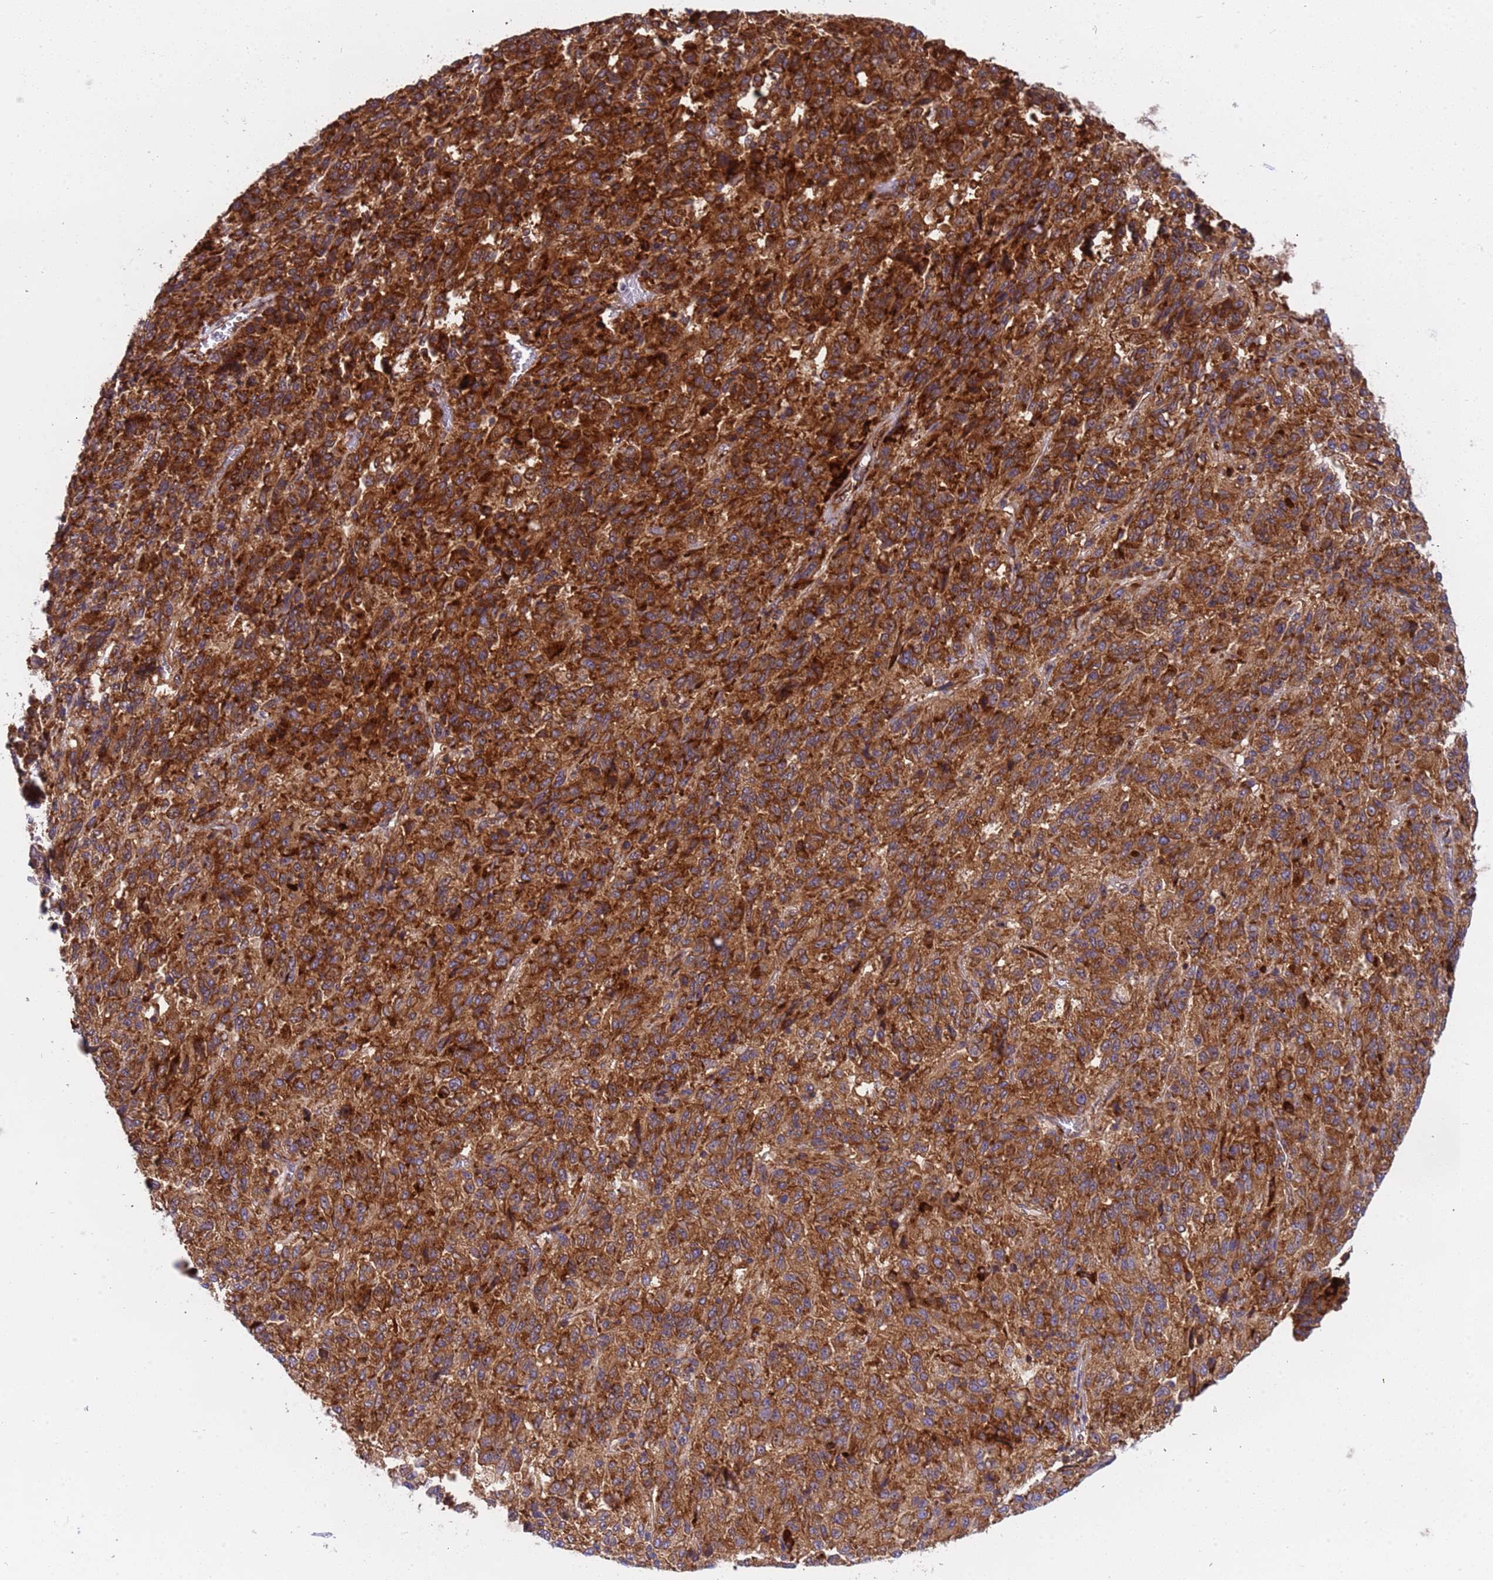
{"staining": {"intensity": "strong", "quantity": ">75%", "location": "cytoplasmic/membranous"}, "tissue": "melanoma", "cell_type": "Tumor cells", "image_type": "cancer", "snomed": [{"axis": "morphology", "description": "Malignant melanoma, Metastatic site"}, {"axis": "topography", "description": "Lung"}], "caption": "Immunohistochemical staining of human malignant melanoma (metastatic site) demonstrates high levels of strong cytoplasmic/membranous expression in approximately >75% of tumor cells. (Stains: DAB (3,3'-diaminobenzidine) in brown, nuclei in blue, Microscopy: brightfield microscopy at high magnification).", "gene": "RPL36", "patient": {"sex": "male", "age": 64}}